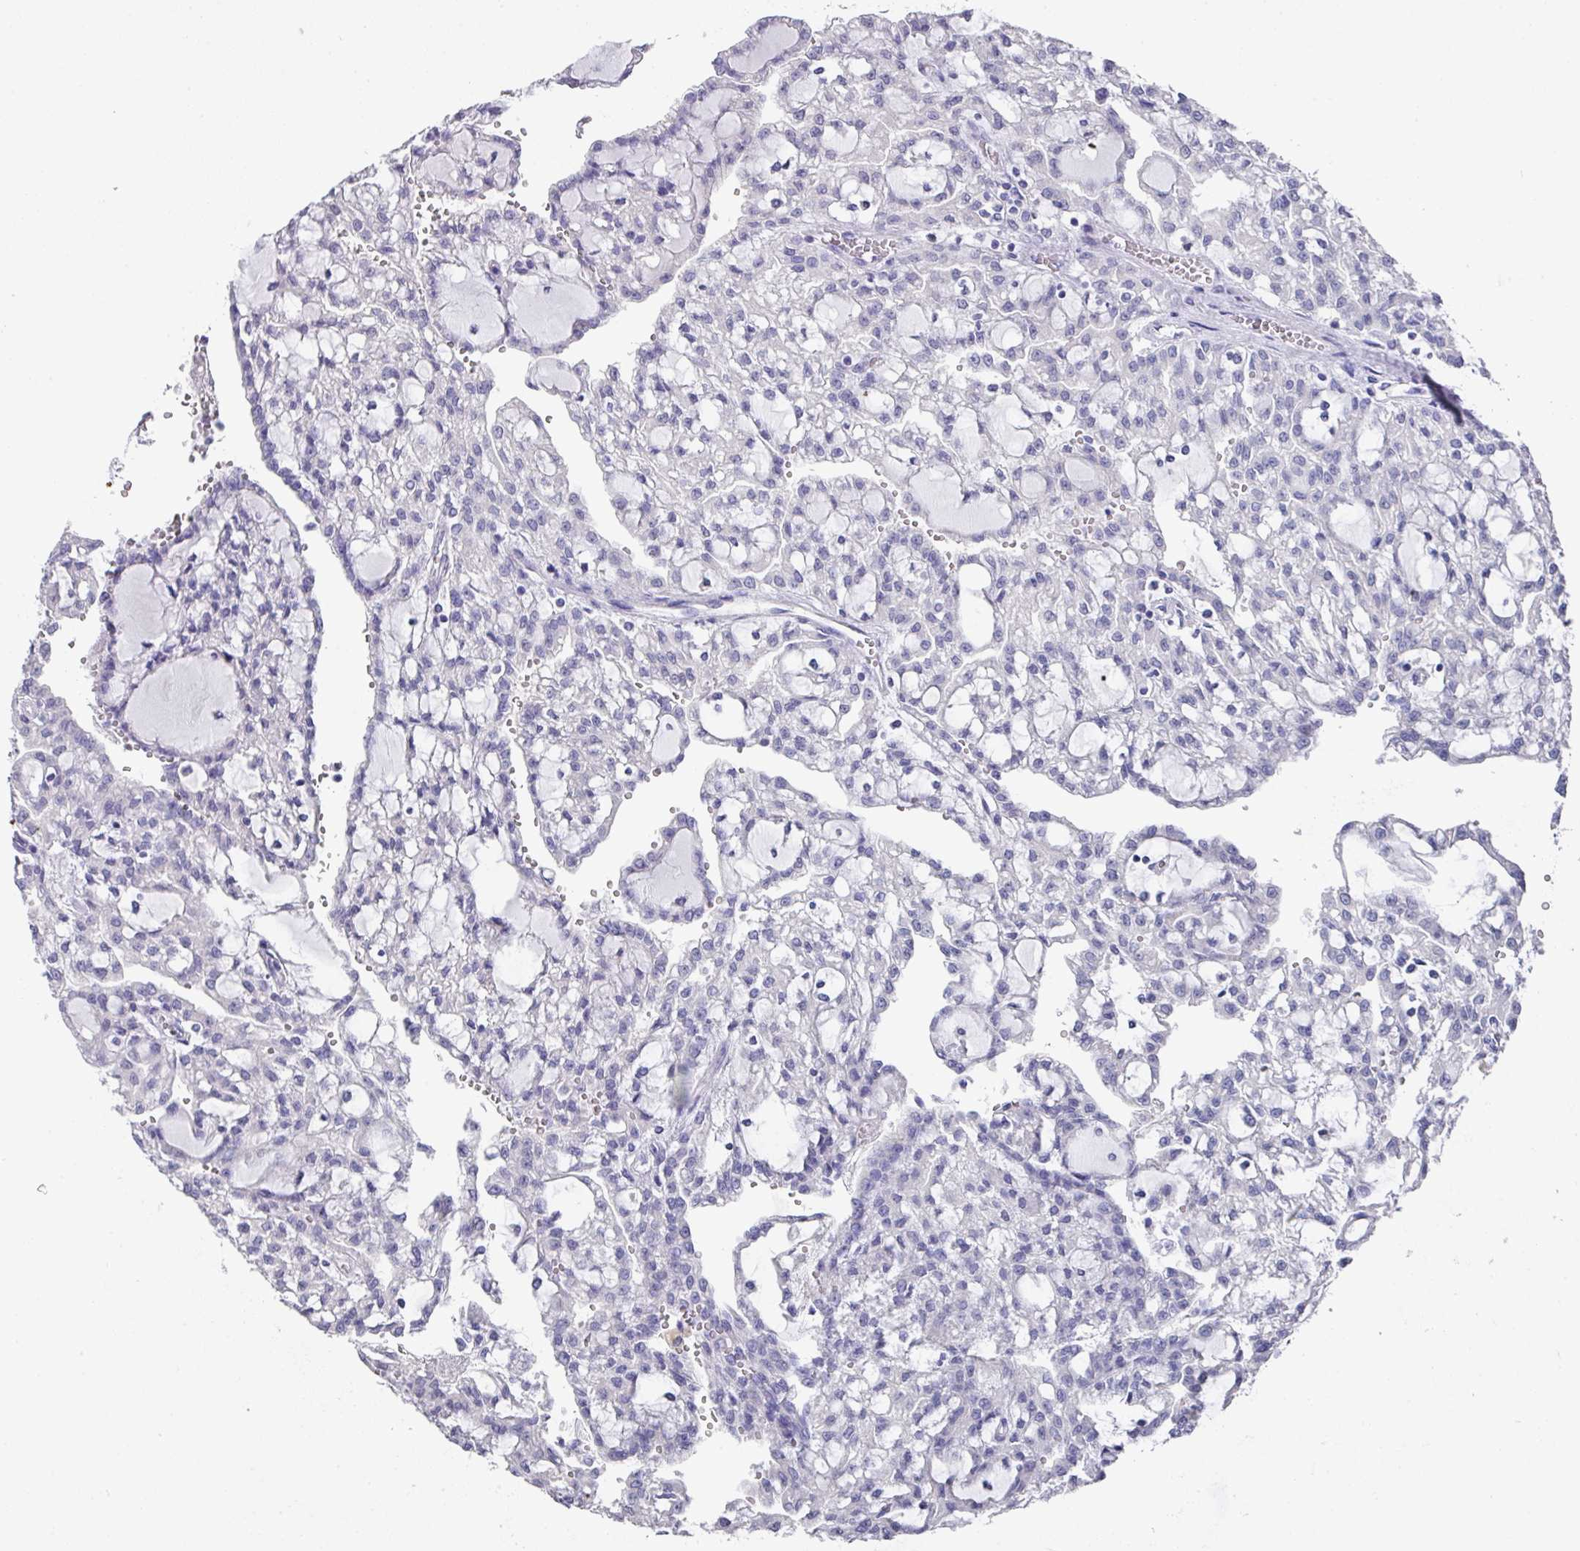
{"staining": {"intensity": "negative", "quantity": "none", "location": "none"}, "tissue": "renal cancer", "cell_type": "Tumor cells", "image_type": "cancer", "snomed": [{"axis": "morphology", "description": "Adenocarcinoma, NOS"}, {"axis": "topography", "description": "Kidney"}], "caption": "Human renal cancer (adenocarcinoma) stained for a protein using IHC displays no positivity in tumor cells.", "gene": "DAZL", "patient": {"sex": "male", "age": 63}}